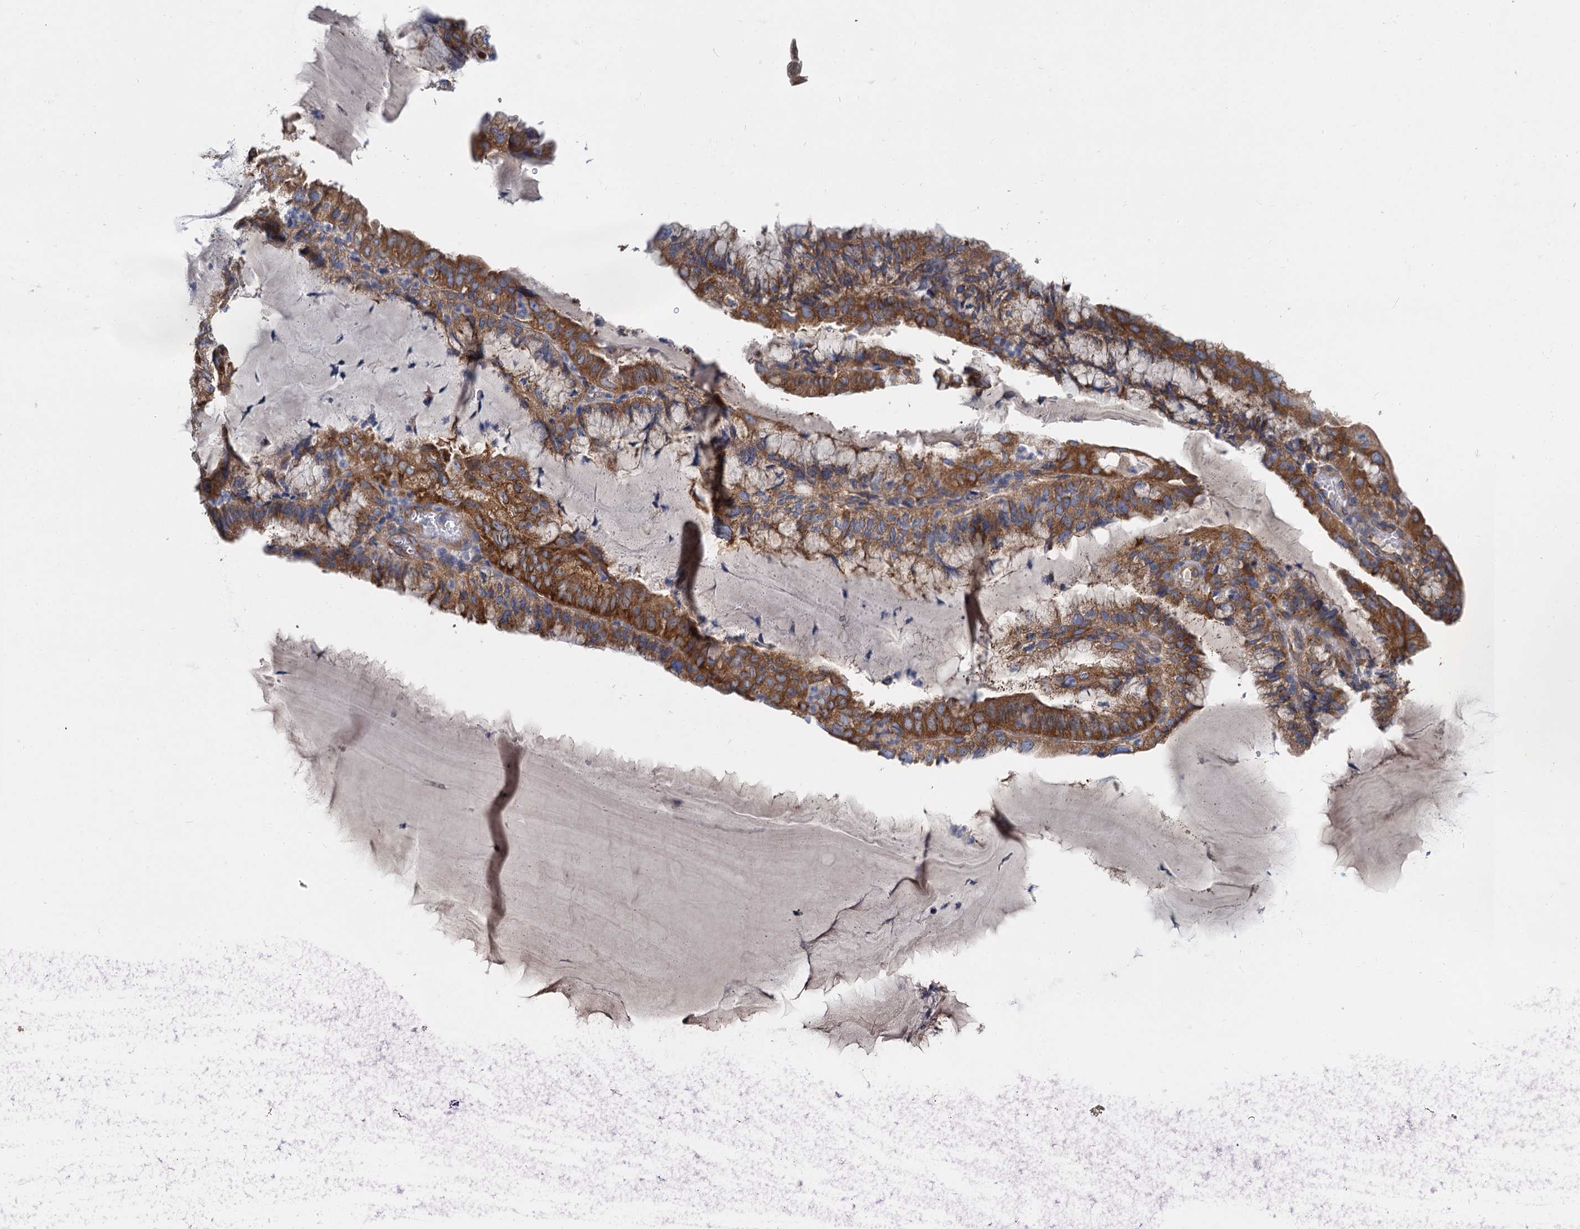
{"staining": {"intensity": "moderate", "quantity": ">75%", "location": "cytoplasmic/membranous"}, "tissue": "endometrial cancer", "cell_type": "Tumor cells", "image_type": "cancer", "snomed": [{"axis": "morphology", "description": "Adenocarcinoma, NOS"}, {"axis": "topography", "description": "Endometrium"}], "caption": "Protein staining of endometrial adenocarcinoma tissue shows moderate cytoplasmic/membranous staining in about >75% of tumor cells.", "gene": "QARS1", "patient": {"sex": "female", "age": 81}}